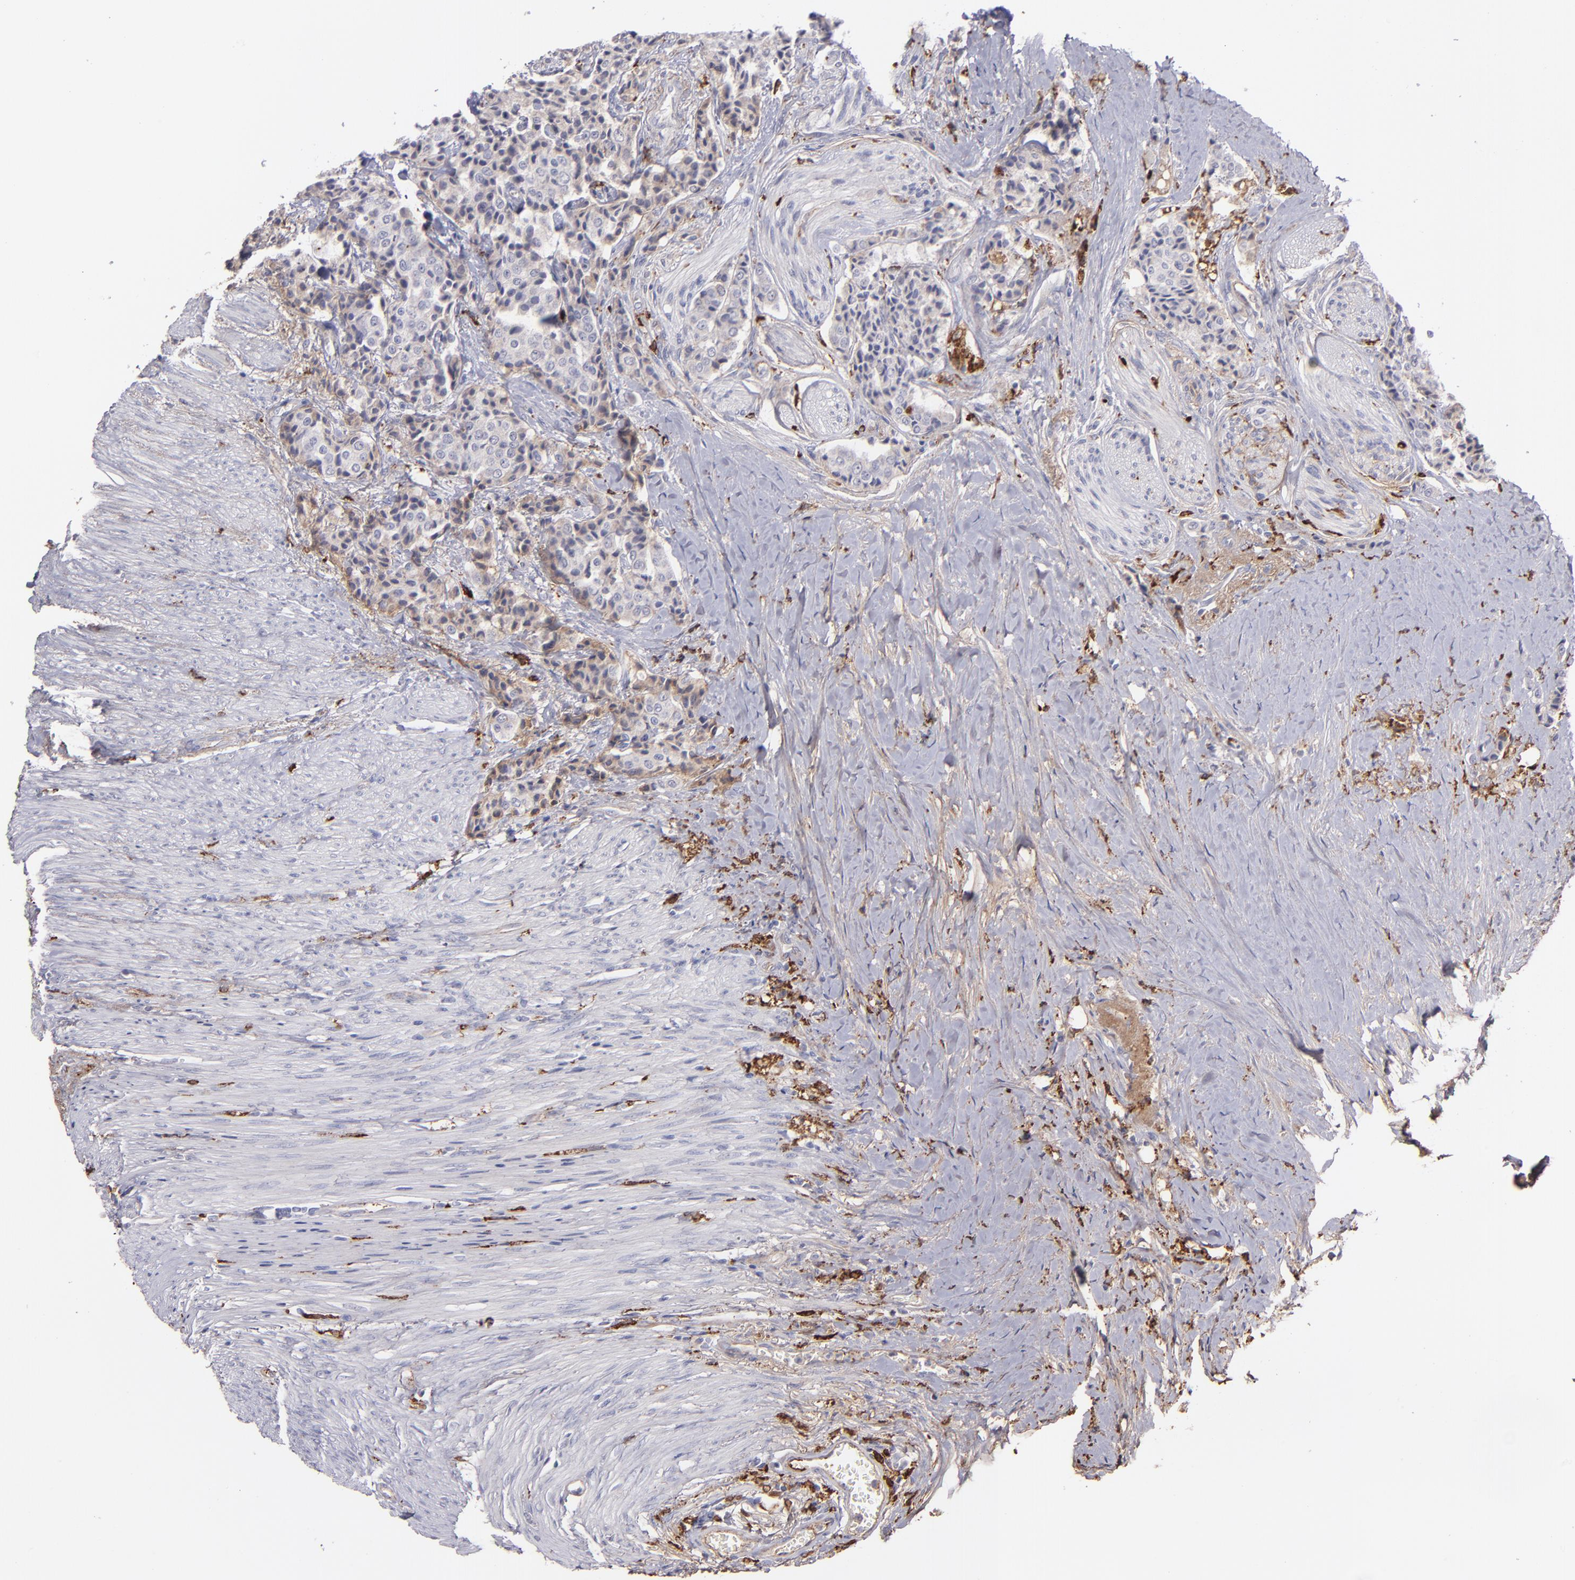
{"staining": {"intensity": "weak", "quantity": "25%-75%", "location": "cytoplasmic/membranous"}, "tissue": "carcinoid", "cell_type": "Tumor cells", "image_type": "cancer", "snomed": [{"axis": "morphology", "description": "Carcinoid, malignant, NOS"}, {"axis": "topography", "description": "Colon"}], "caption": "The immunohistochemical stain labels weak cytoplasmic/membranous expression in tumor cells of carcinoid tissue.", "gene": "C1QA", "patient": {"sex": "female", "age": 61}}